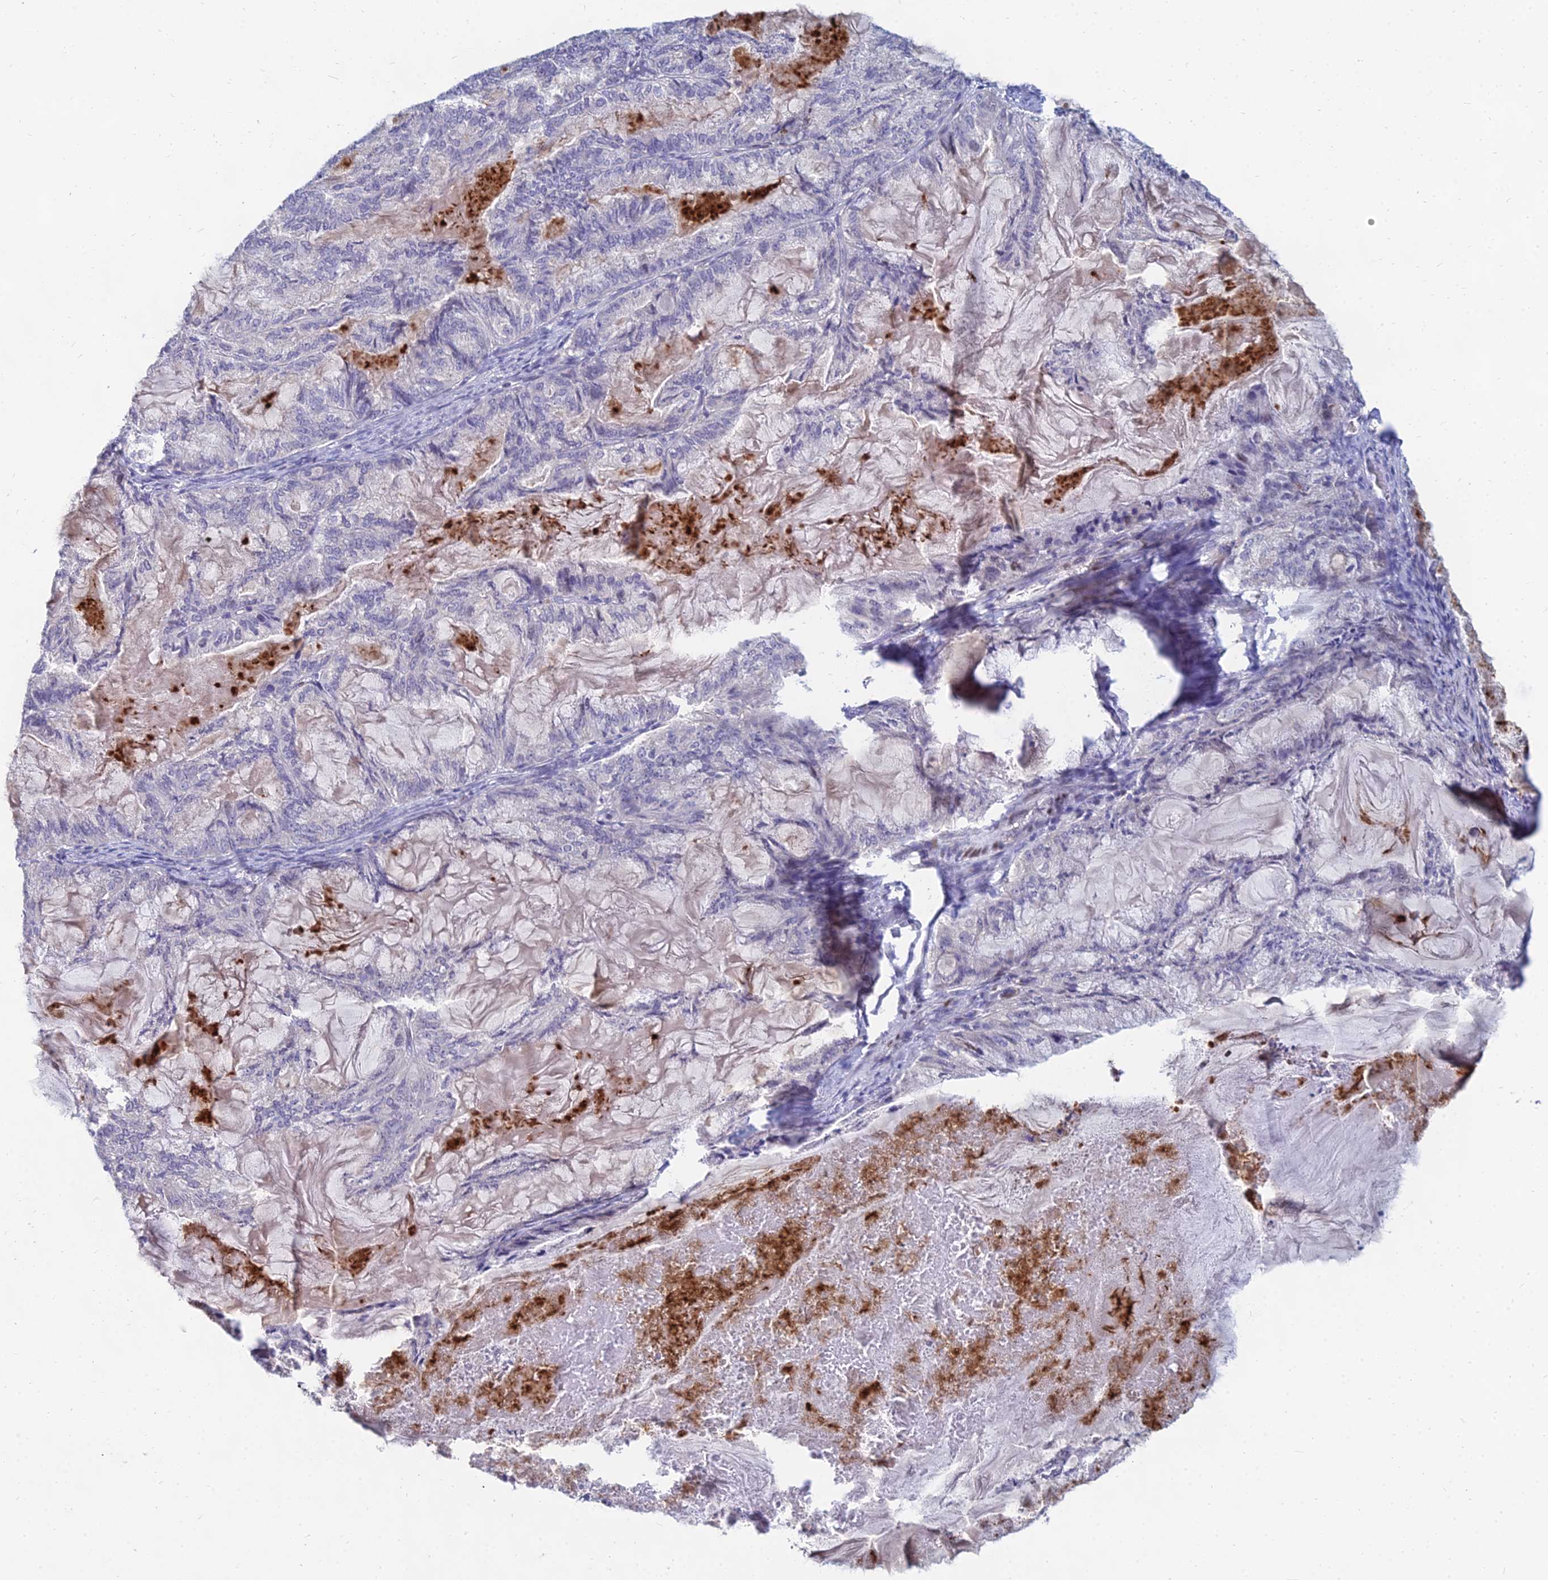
{"staining": {"intensity": "negative", "quantity": "none", "location": "none"}, "tissue": "endometrial cancer", "cell_type": "Tumor cells", "image_type": "cancer", "snomed": [{"axis": "morphology", "description": "Adenocarcinoma, NOS"}, {"axis": "topography", "description": "Endometrium"}], "caption": "A histopathology image of human endometrial cancer (adenocarcinoma) is negative for staining in tumor cells.", "gene": "GOLGA6D", "patient": {"sex": "female", "age": 86}}